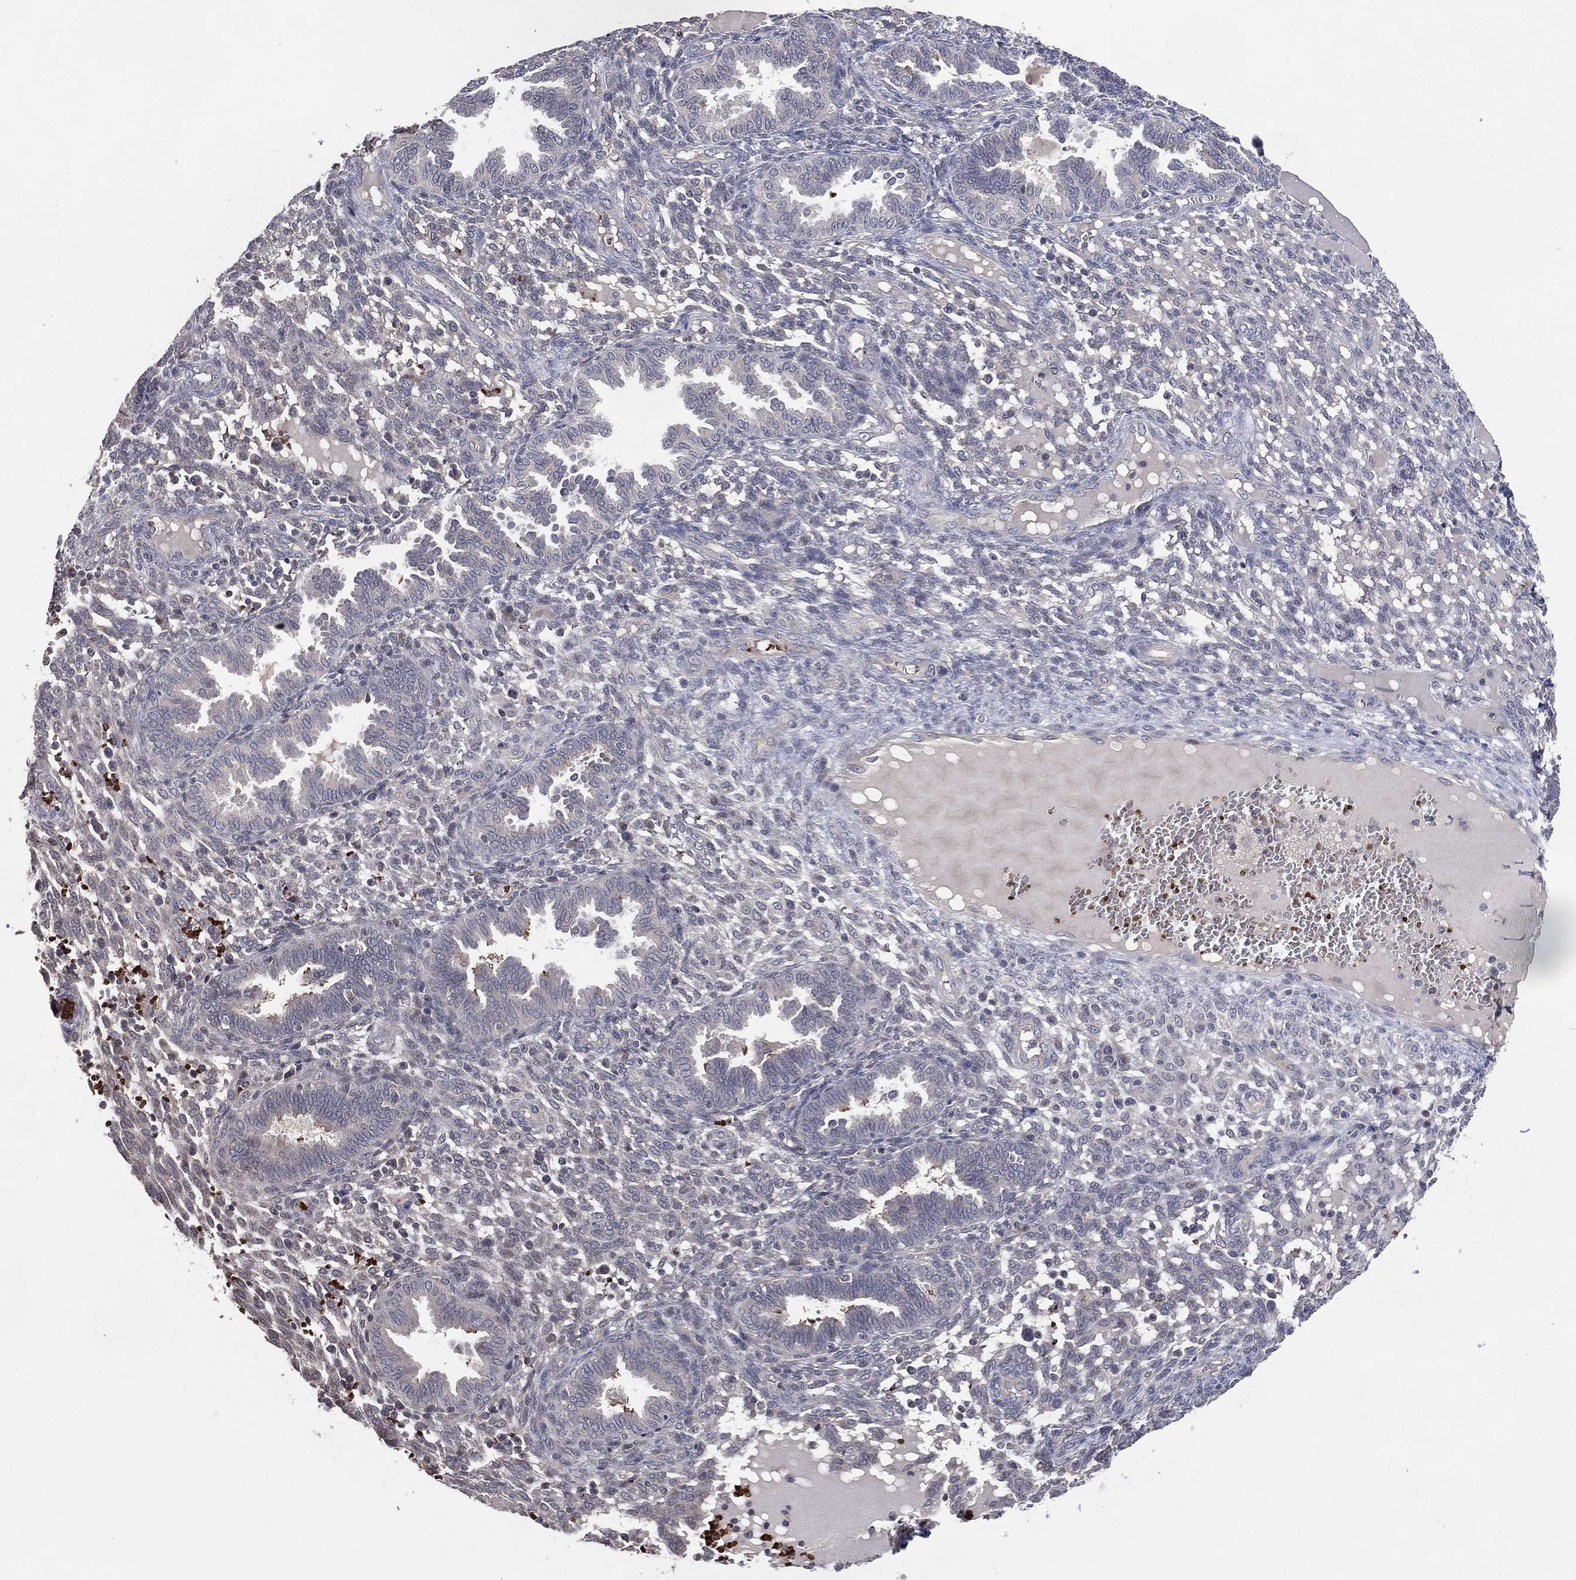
{"staining": {"intensity": "negative", "quantity": "none", "location": "none"}, "tissue": "endometrium", "cell_type": "Cells in endometrial stroma", "image_type": "normal", "snomed": [{"axis": "morphology", "description": "Normal tissue, NOS"}, {"axis": "topography", "description": "Endometrium"}], "caption": "The IHC histopathology image has no significant positivity in cells in endometrial stroma of endometrium. (DAB (3,3'-diaminobenzidine) IHC visualized using brightfield microscopy, high magnification).", "gene": "DNAH7", "patient": {"sex": "female", "age": 42}}